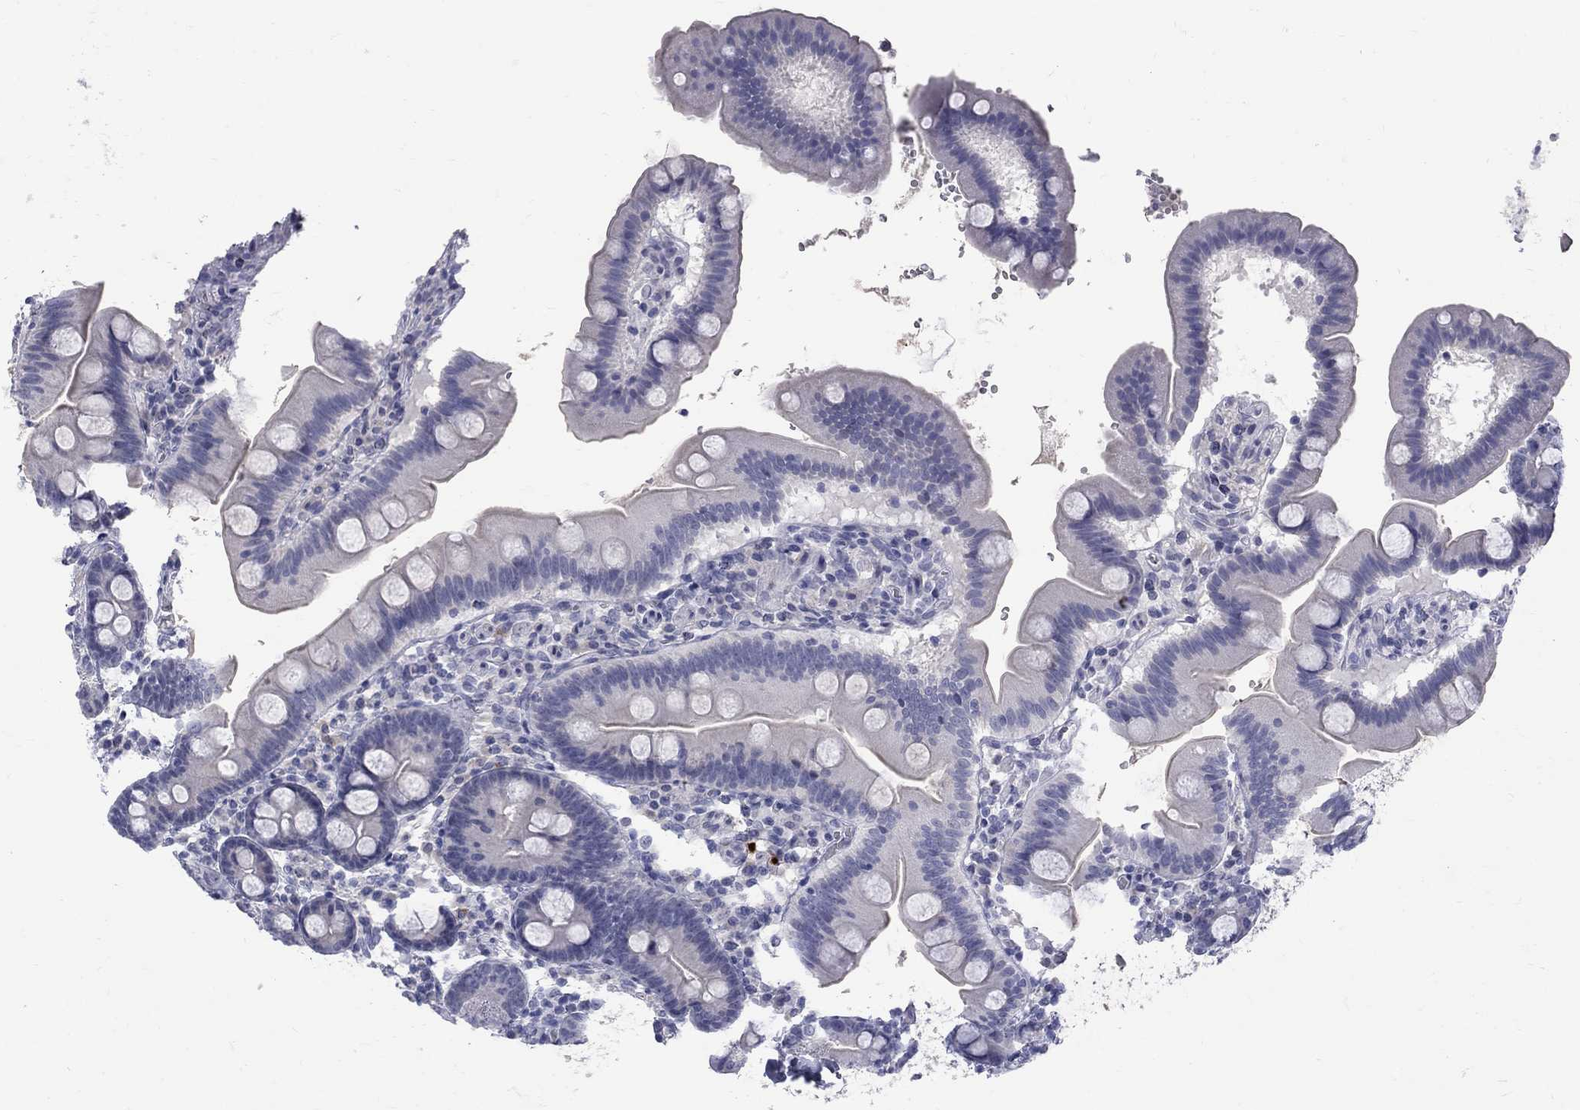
{"staining": {"intensity": "negative", "quantity": "none", "location": "none"}, "tissue": "duodenum", "cell_type": "Glandular cells", "image_type": "normal", "snomed": [{"axis": "morphology", "description": "Normal tissue, NOS"}, {"axis": "topography", "description": "Duodenum"}], "caption": "This is an immunohistochemistry micrograph of normal duodenum. There is no staining in glandular cells.", "gene": "CTNND2", "patient": {"sex": "male", "age": 59}}